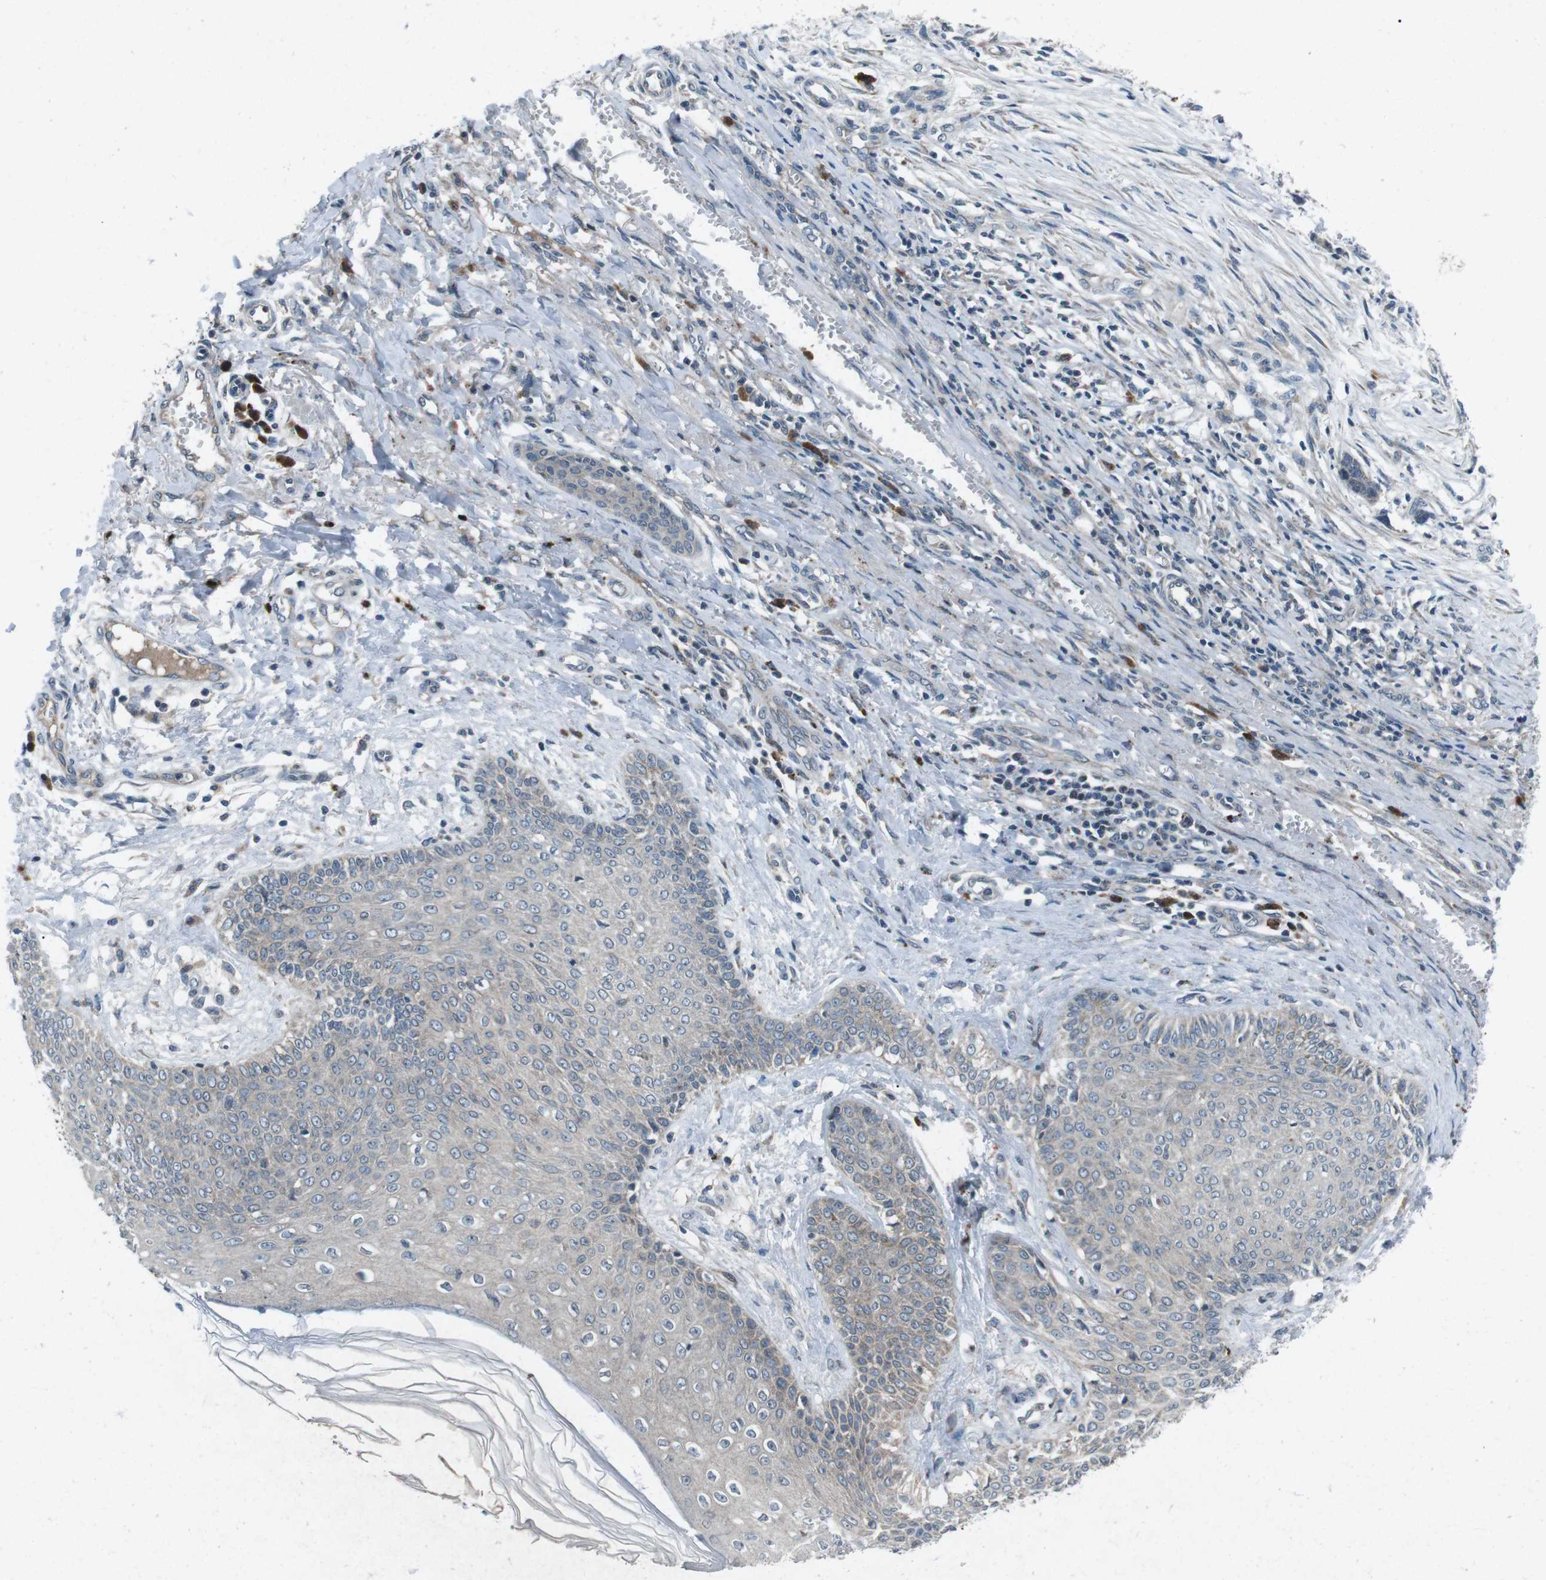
{"staining": {"intensity": "negative", "quantity": "none", "location": "none"}, "tissue": "skin cancer", "cell_type": "Tumor cells", "image_type": "cancer", "snomed": [{"axis": "morphology", "description": "Basal cell carcinoma"}, {"axis": "topography", "description": "Skin"}], "caption": "The immunohistochemistry (IHC) histopathology image has no significant positivity in tumor cells of skin cancer tissue.", "gene": "CDK16", "patient": {"sex": "female", "age": 64}}